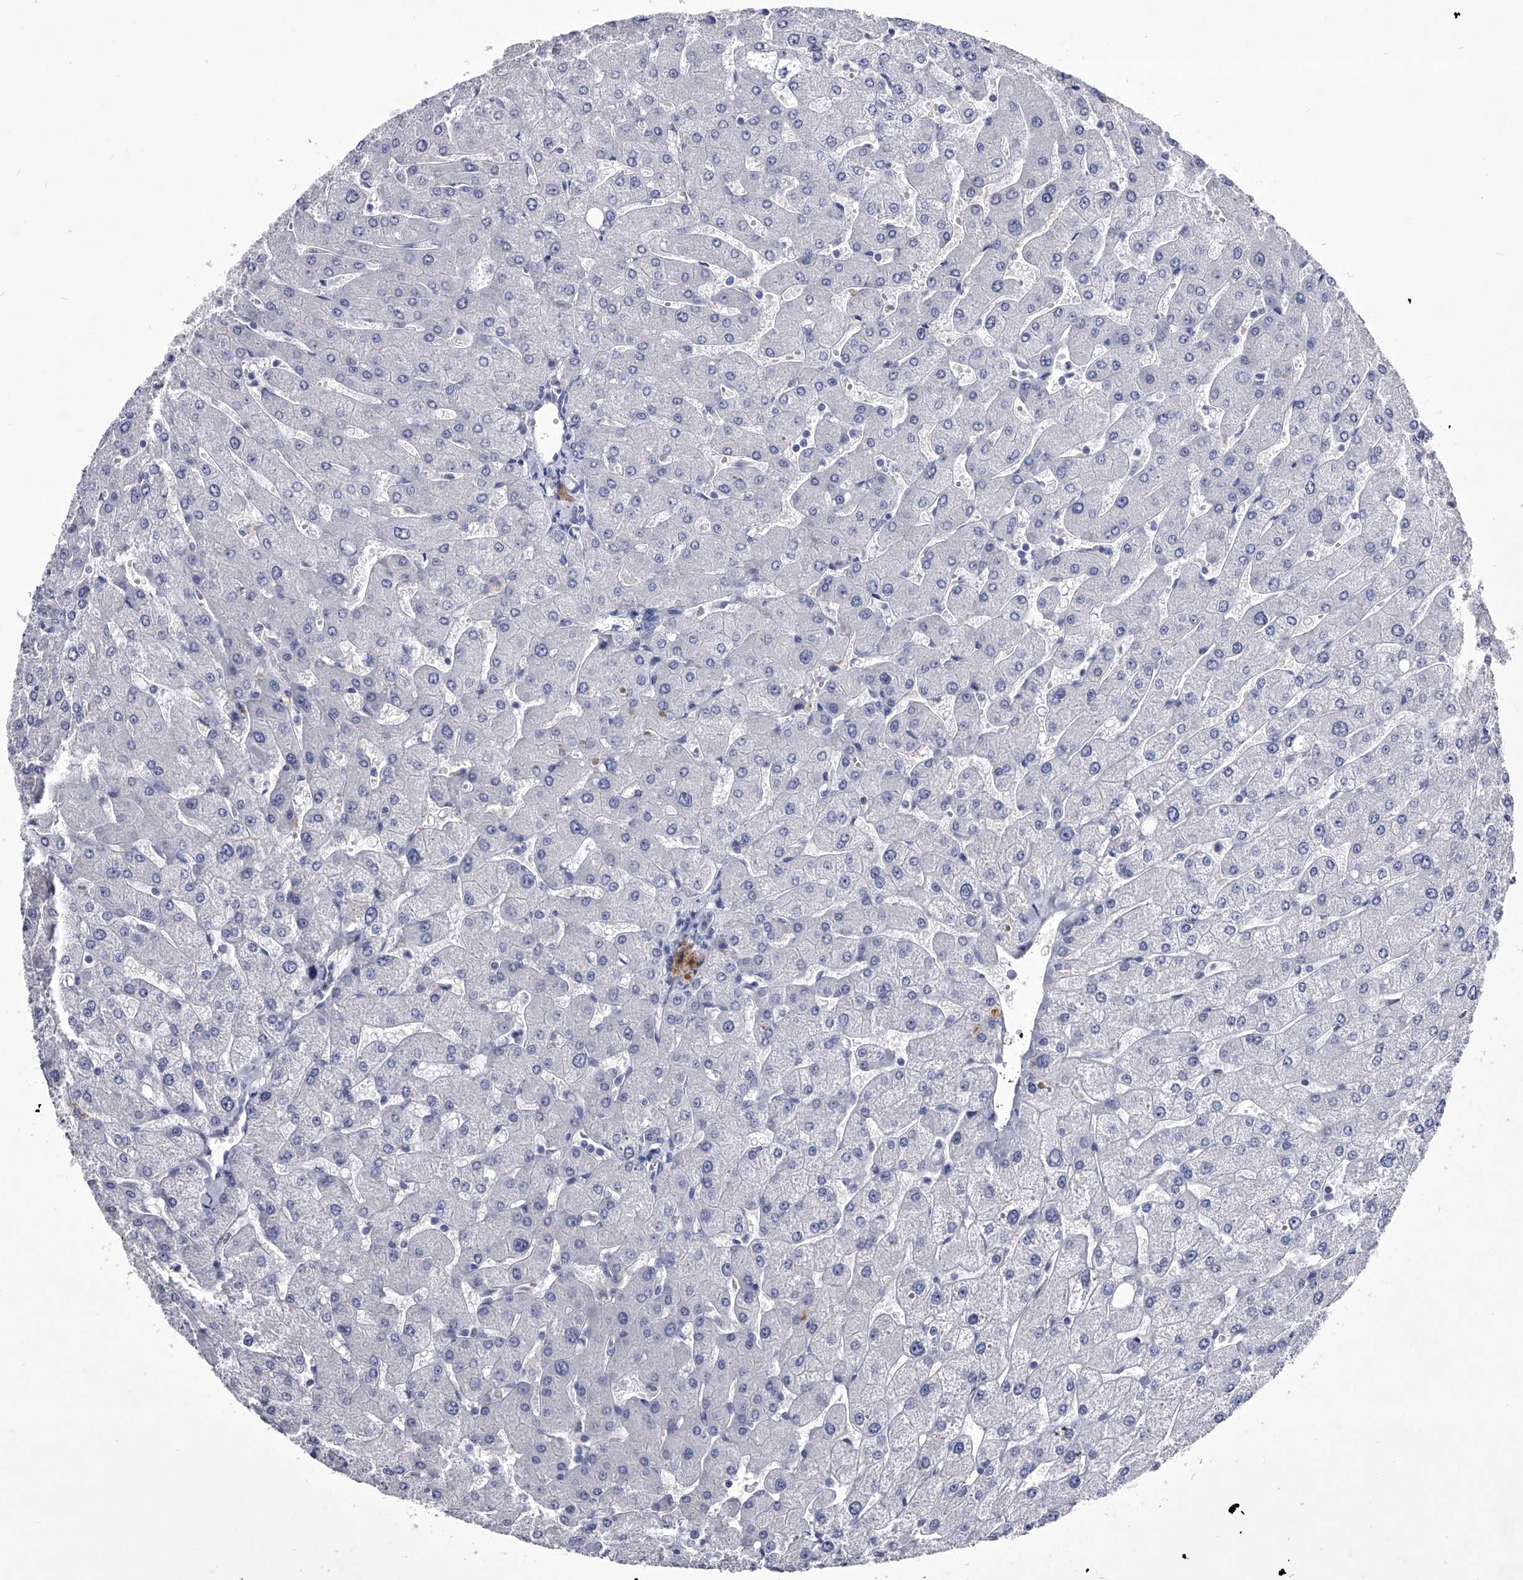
{"staining": {"intensity": "negative", "quantity": "none", "location": "none"}, "tissue": "liver", "cell_type": "Cholangiocytes", "image_type": "normal", "snomed": [{"axis": "morphology", "description": "Normal tissue, NOS"}, {"axis": "topography", "description": "Liver"}], "caption": "The image reveals no staining of cholangiocytes in normal liver. (Brightfield microscopy of DAB immunohistochemistry (IHC) at high magnification).", "gene": "CRISP2", "patient": {"sex": "male", "age": 55}}